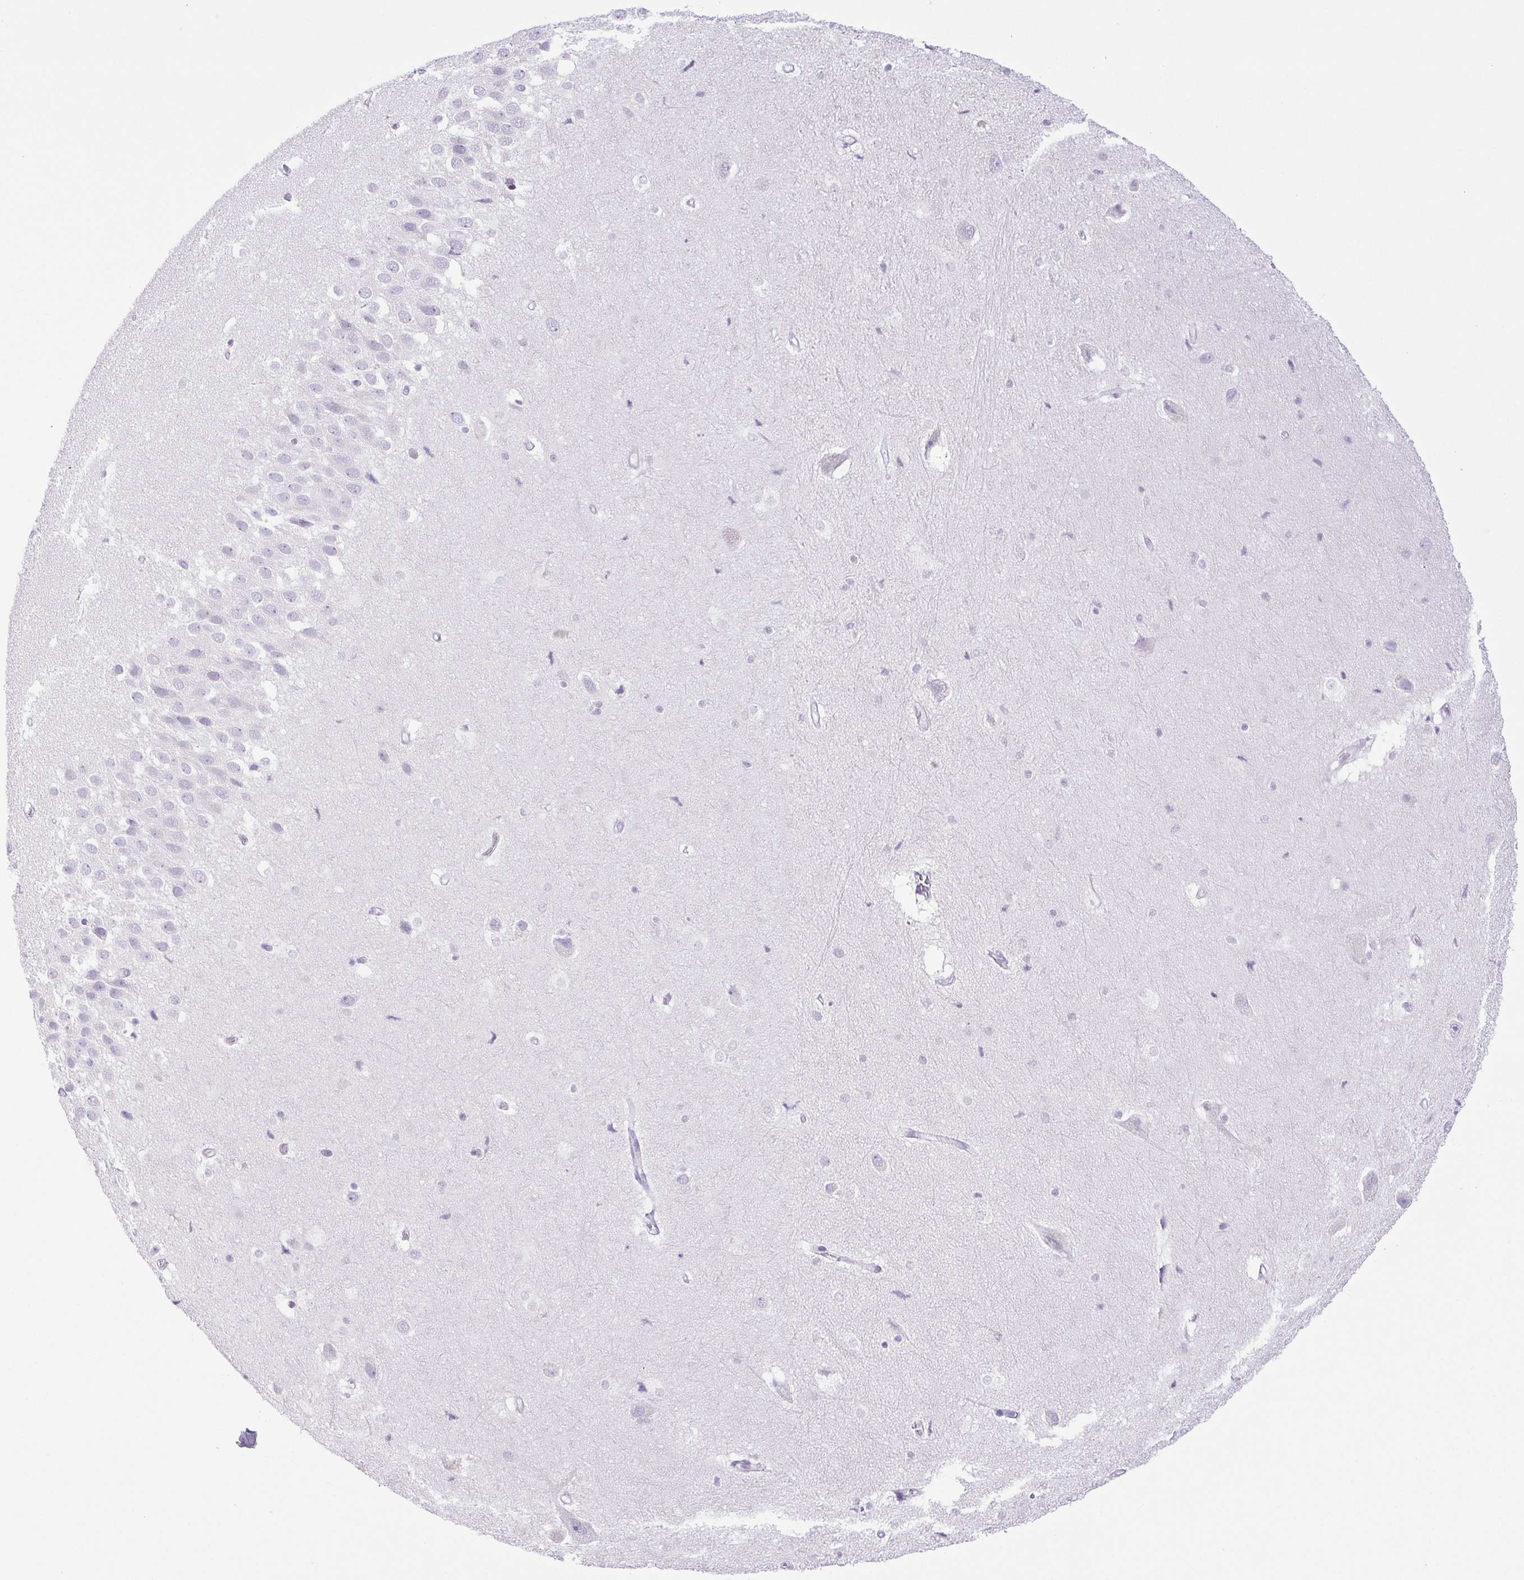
{"staining": {"intensity": "negative", "quantity": "none", "location": "none"}, "tissue": "hippocampus", "cell_type": "Glial cells", "image_type": "normal", "snomed": [{"axis": "morphology", "description": "Normal tissue, NOS"}, {"axis": "topography", "description": "Hippocampus"}], "caption": "Hippocampus stained for a protein using IHC demonstrates no positivity glial cells.", "gene": "PAPPA2", "patient": {"sex": "male", "age": 26}}